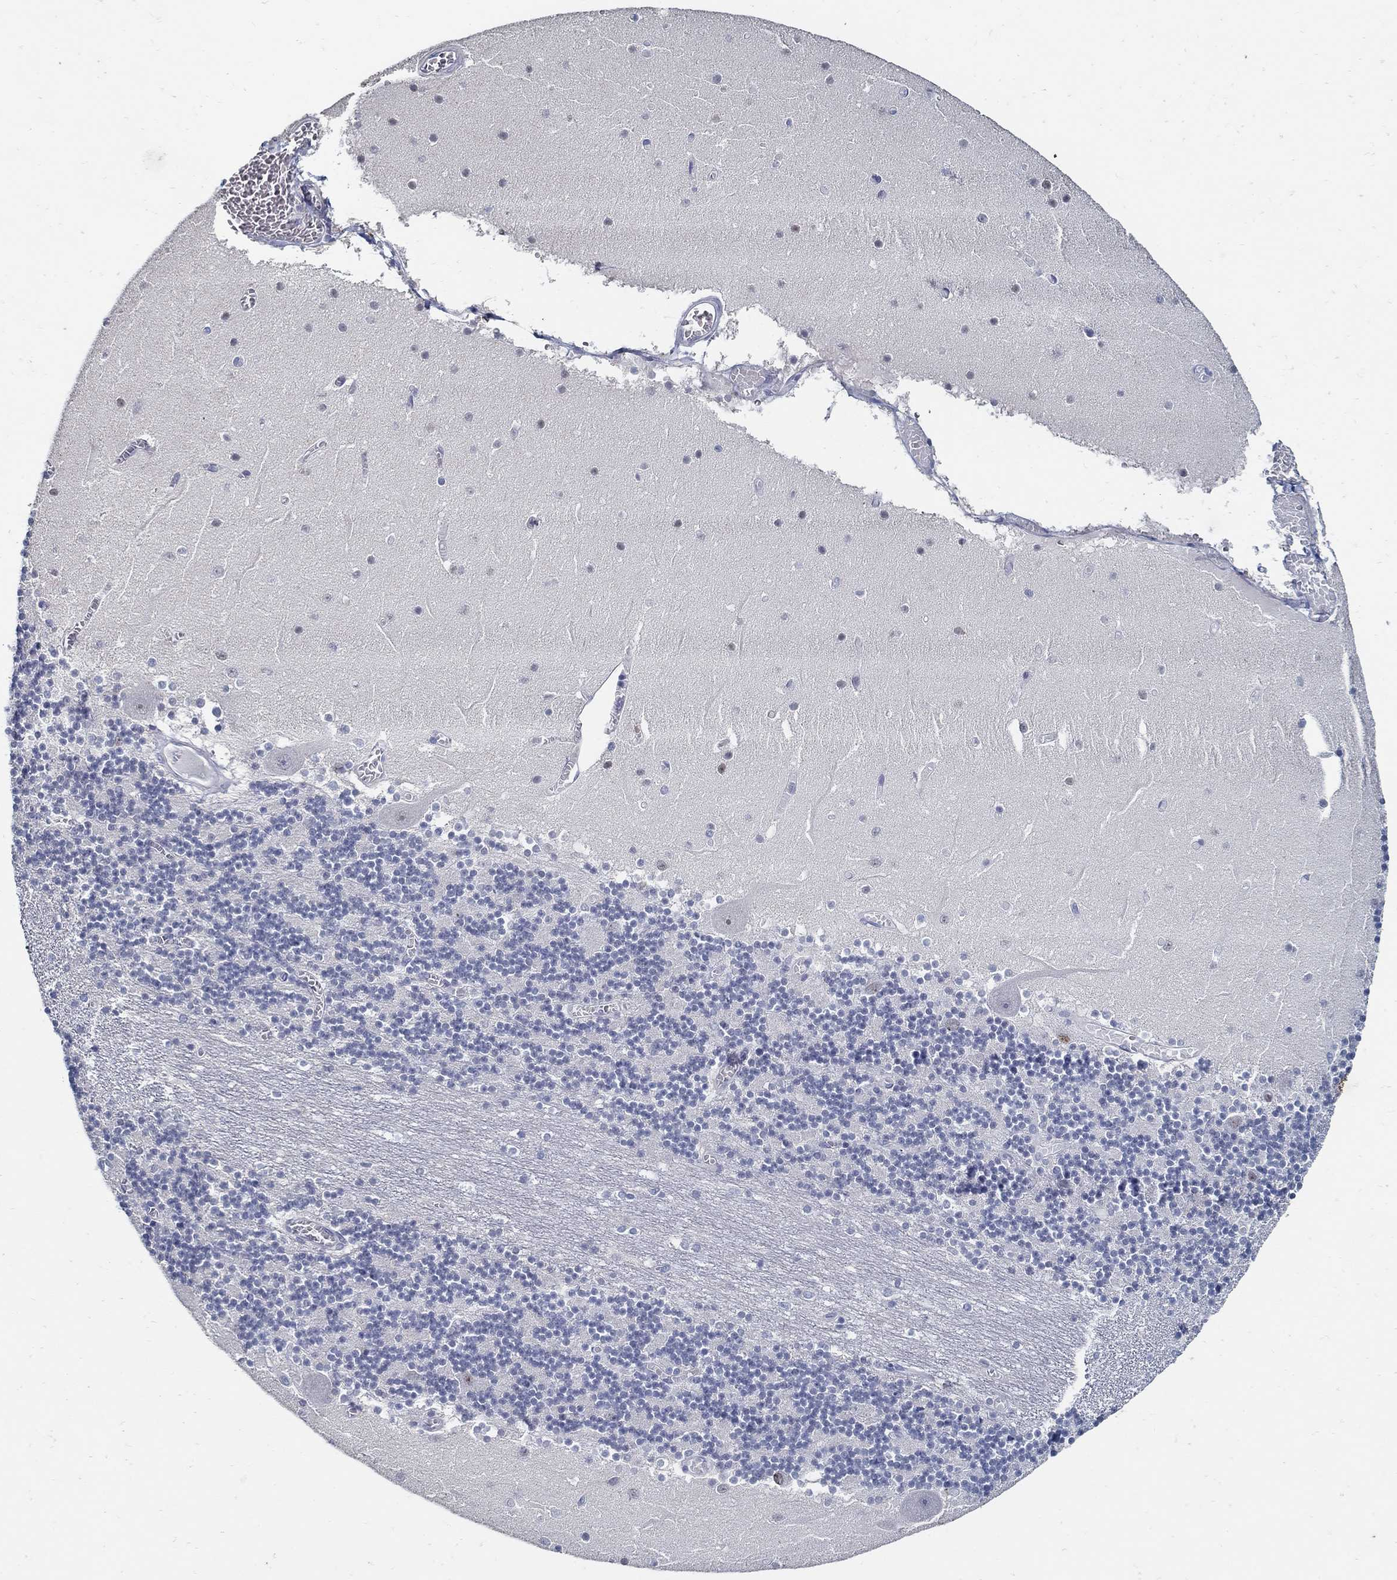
{"staining": {"intensity": "negative", "quantity": "none", "location": "none"}, "tissue": "cerebellum", "cell_type": "Cells in granular layer", "image_type": "normal", "snomed": [{"axis": "morphology", "description": "Normal tissue, NOS"}, {"axis": "topography", "description": "Cerebellum"}], "caption": "Immunohistochemical staining of normal cerebellum shows no significant staining in cells in granular layer.", "gene": "USP29", "patient": {"sex": "female", "age": 28}}